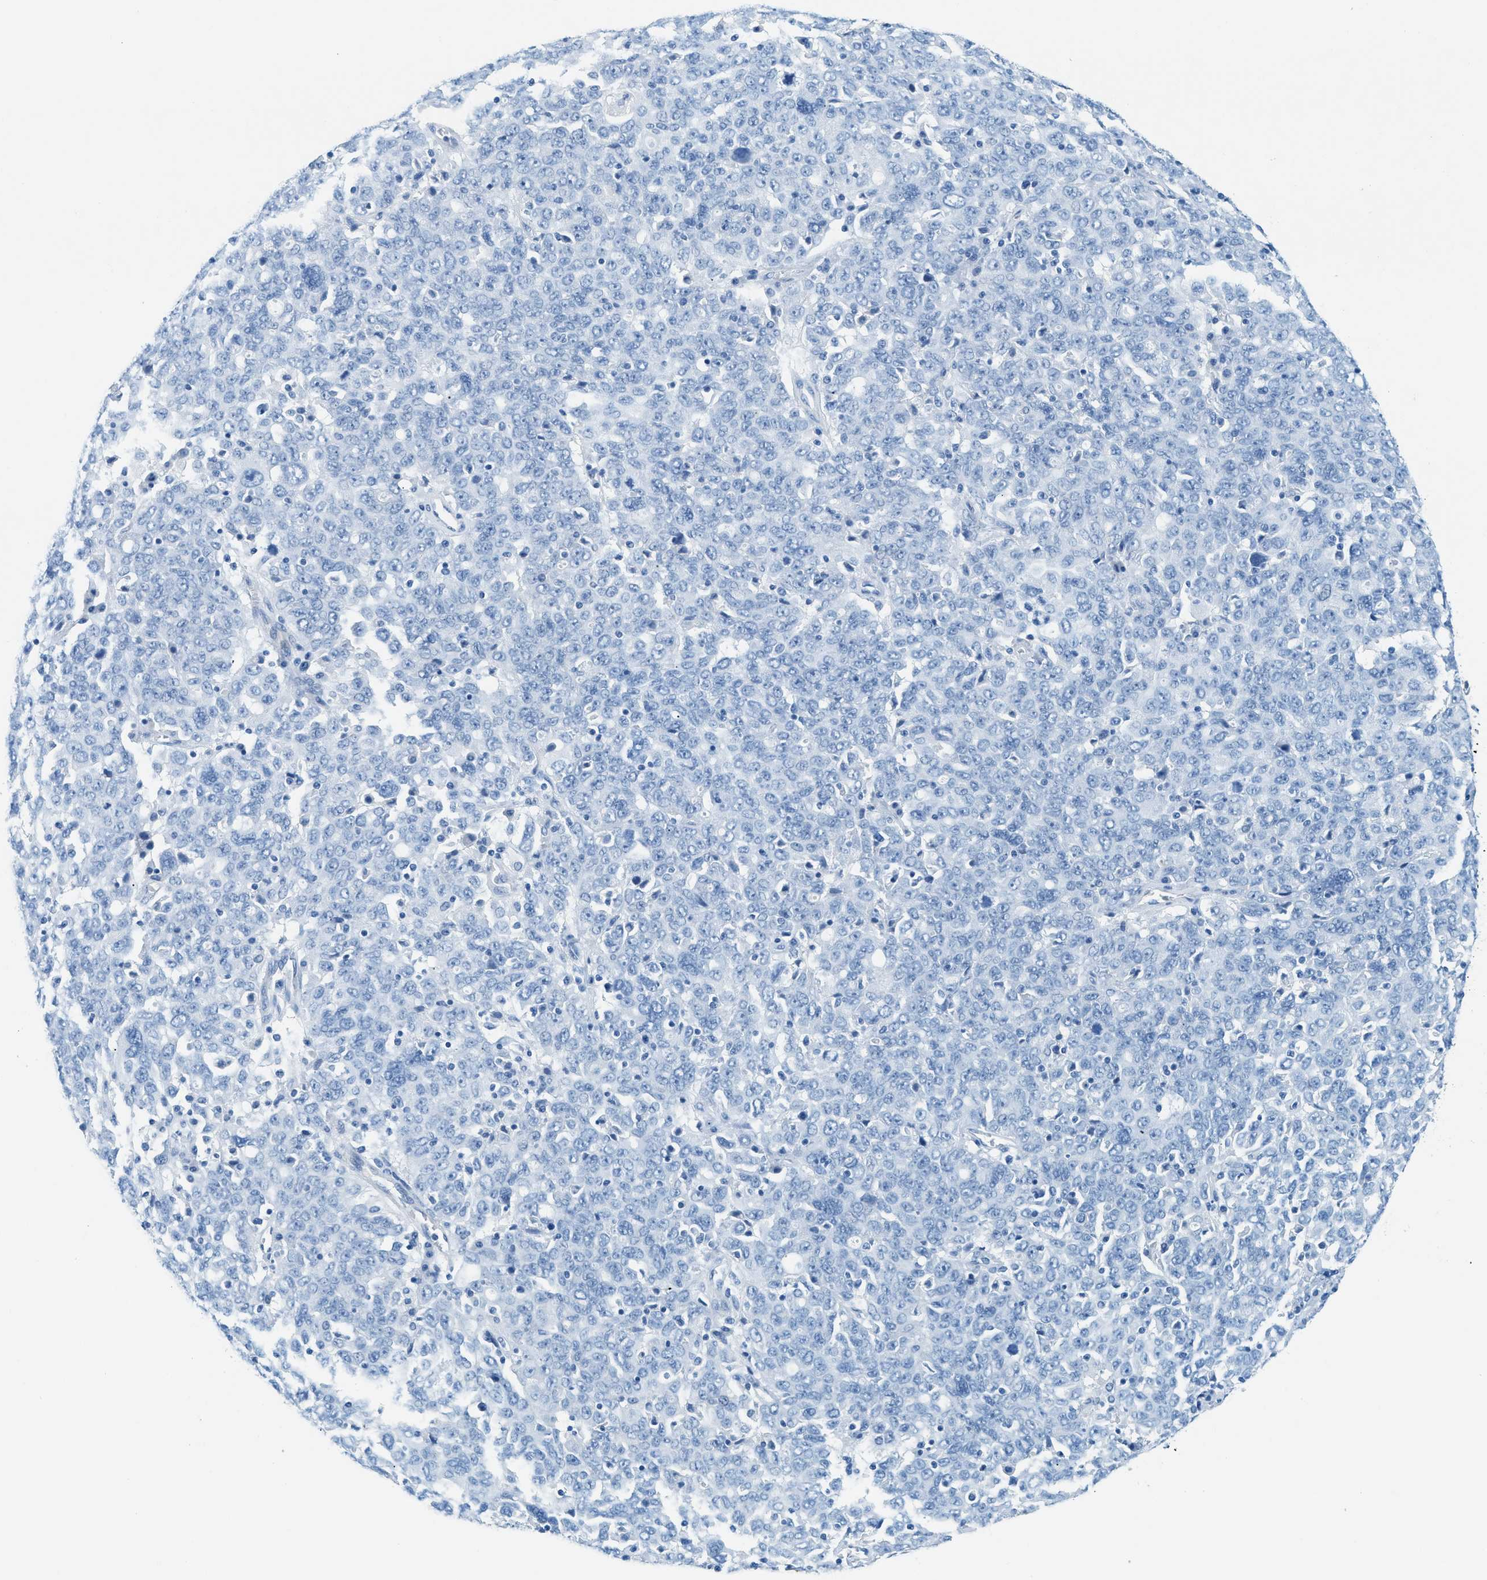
{"staining": {"intensity": "negative", "quantity": "none", "location": "none"}, "tissue": "ovarian cancer", "cell_type": "Tumor cells", "image_type": "cancer", "snomed": [{"axis": "morphology", "description": "Carcinoma, endometroid"}, {"axis": "topography", "description": "Ovary"}], "caption": "Immunohistochemistry (IHC) of ovarian cancer reveals no staining in tumor cells. Brightfield microscopy of immunohistochemistry (IHC) stained with DAB (3,3'-diaminobenzidine) (brown) and hematoxylin (blue), captured at high magnification.", "gene": "TPSAB1", "patient": {"sex": "female", "age": 62}}